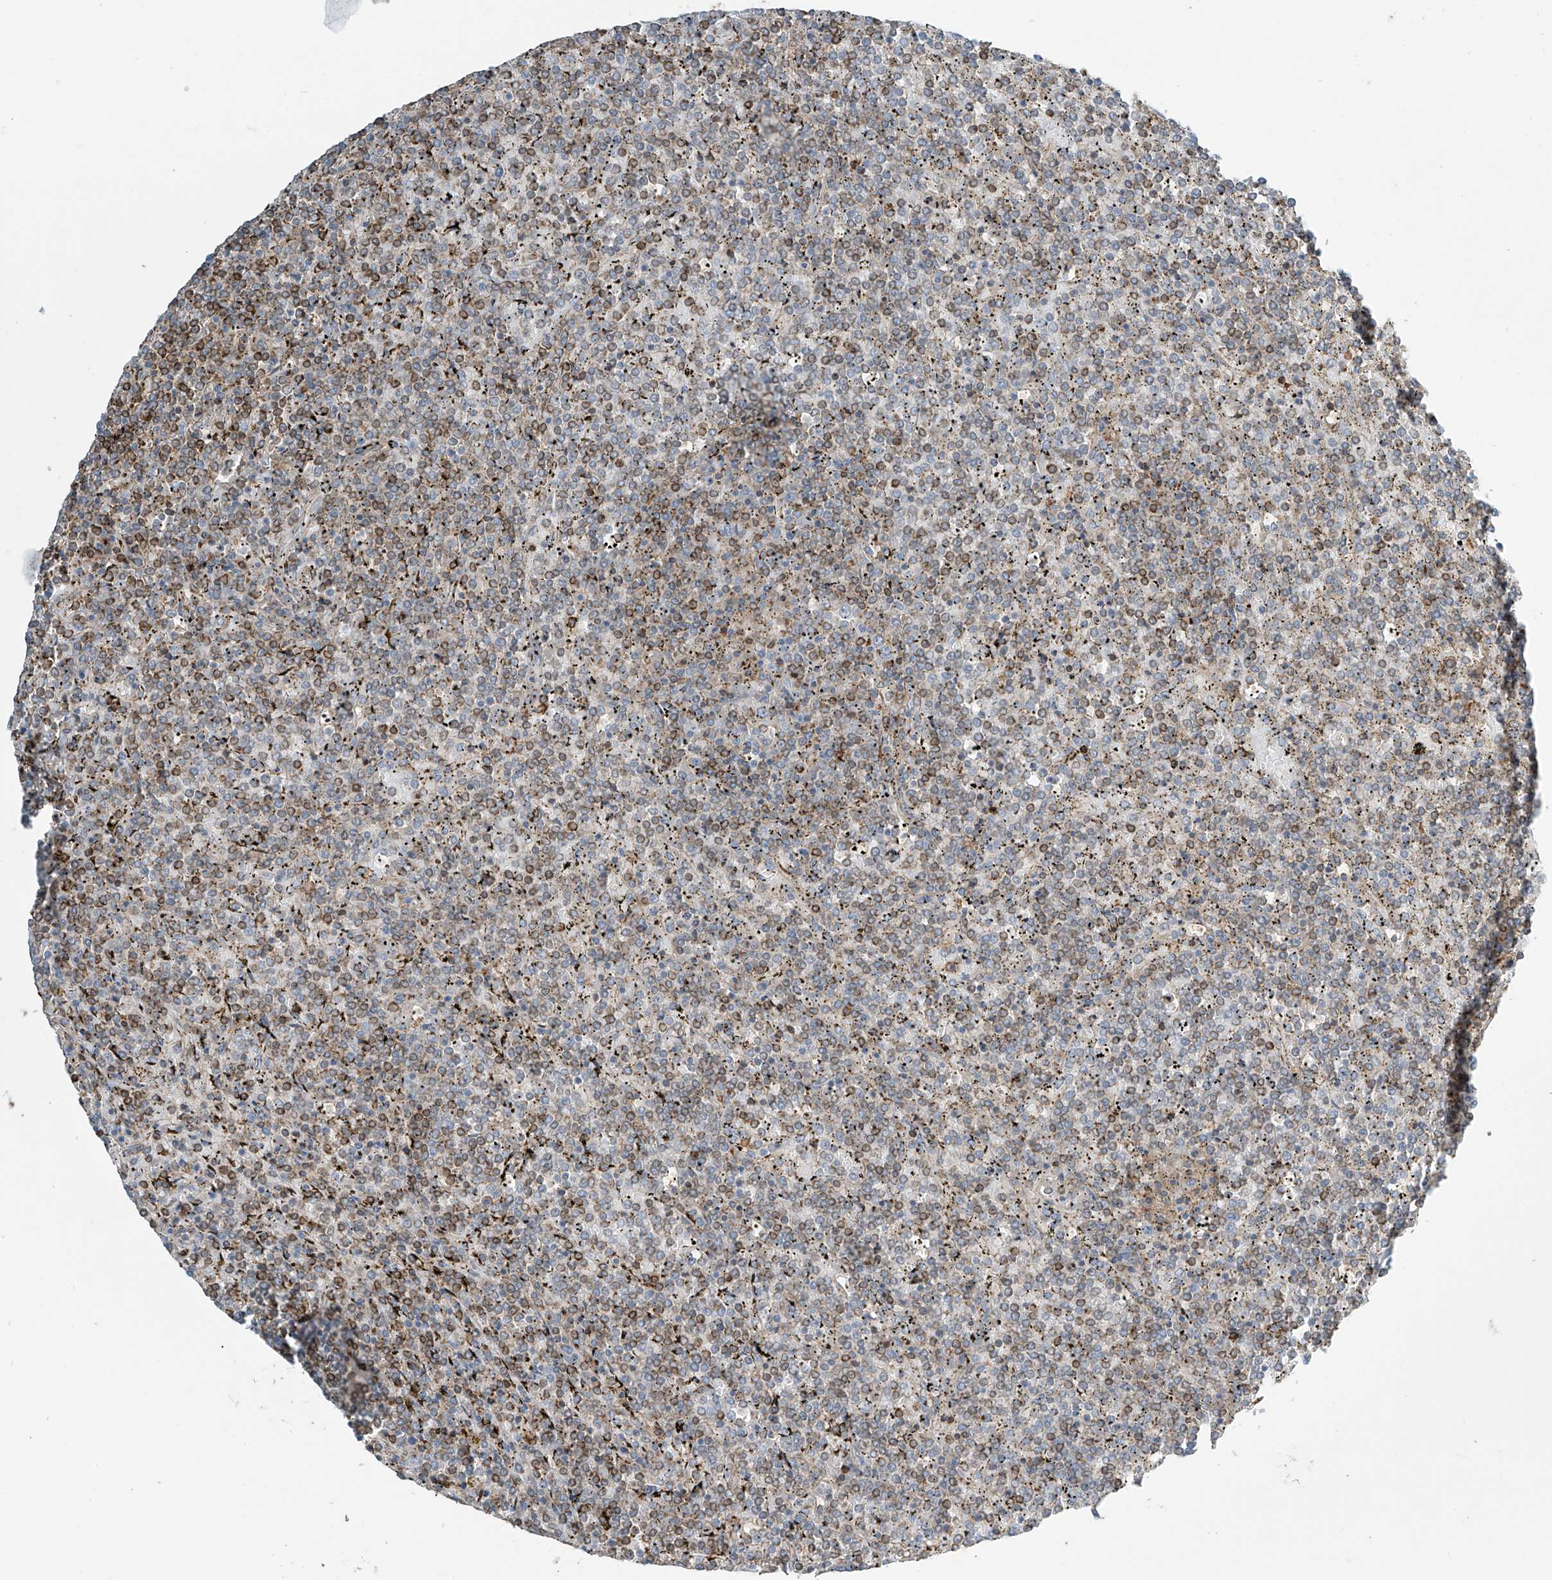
{"staining": {"intensity": "moderate", "quantity": "25%-75%", "location": "cytoplasmic/membranous"}, "tissue": "lymphoma", "cell_type": "Tumor cells", "image_type": "cancer", "snomed": [{"axis": "morphology", "description": "Malignant lymphoma, non-Hodgkin's type, Low grade"}, {"axis": "topography", "description": "Spleen"}], "caption": "Lymphoma tissue shows moderate cytoplasmic/membranous expression in approximately 25%-75% of tumor cells, visualized by immunohistochemistry.", "gene": "SLC9A2", "patient": {"sex": "female", "age": 19}}